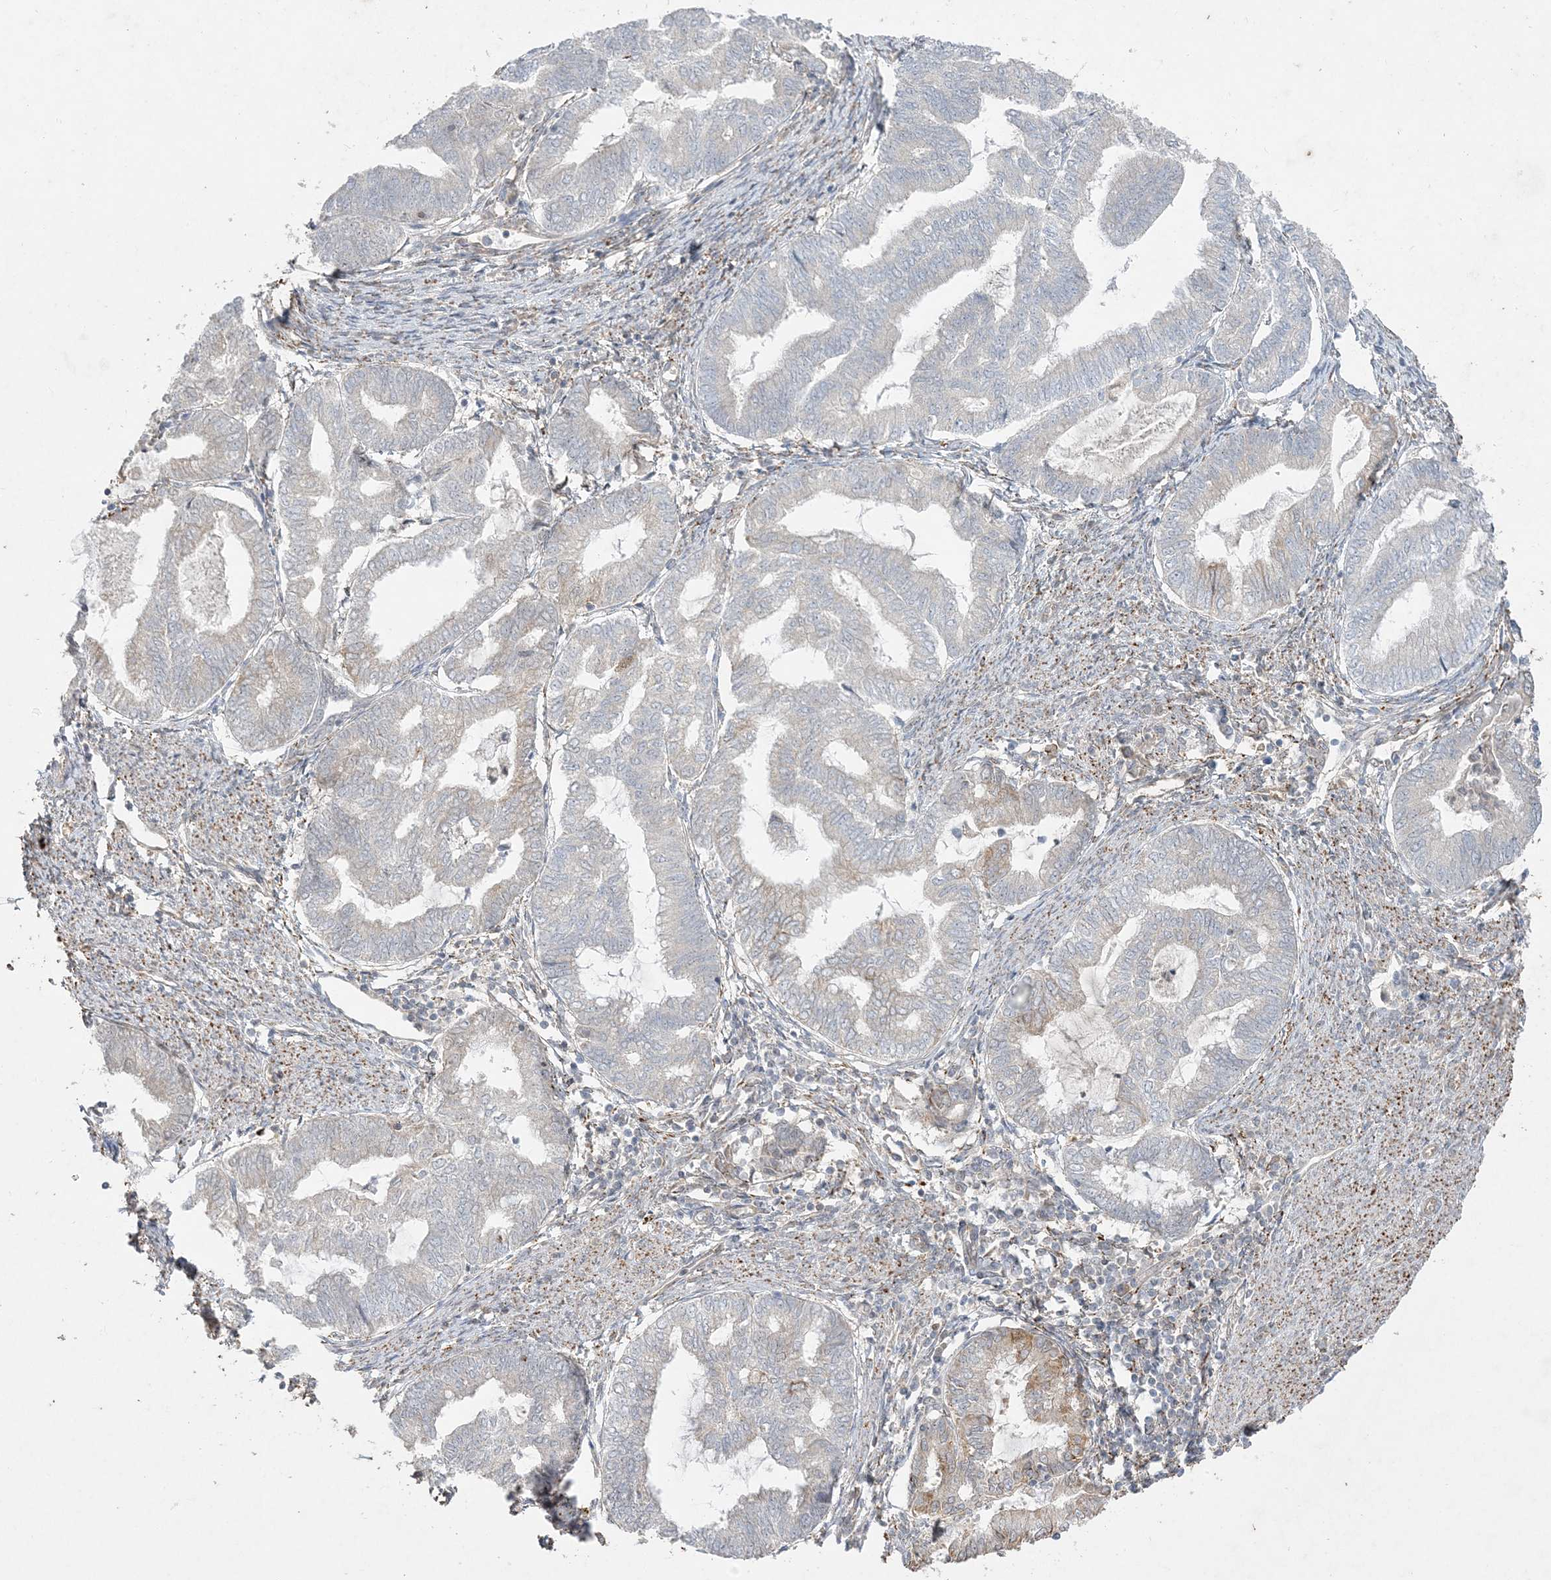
{"staining": {"intensity": "negative", "quantity": "none", "location": "none"}, "tissue": "endometrial cancer", "cell_type": "Tumor cells", "image_type": "cancer", "snomed": [{"axis": "morphology", "description": "Adenocarcinoma, NOS"}, {"axis": "topography", "description": "Endometrium"}], "caption": "A micrograph of human endometrial cancer is negative for staining in tumor cells.", "gene": "INPP1", "patient": {"sex": "female", "age": 79}}